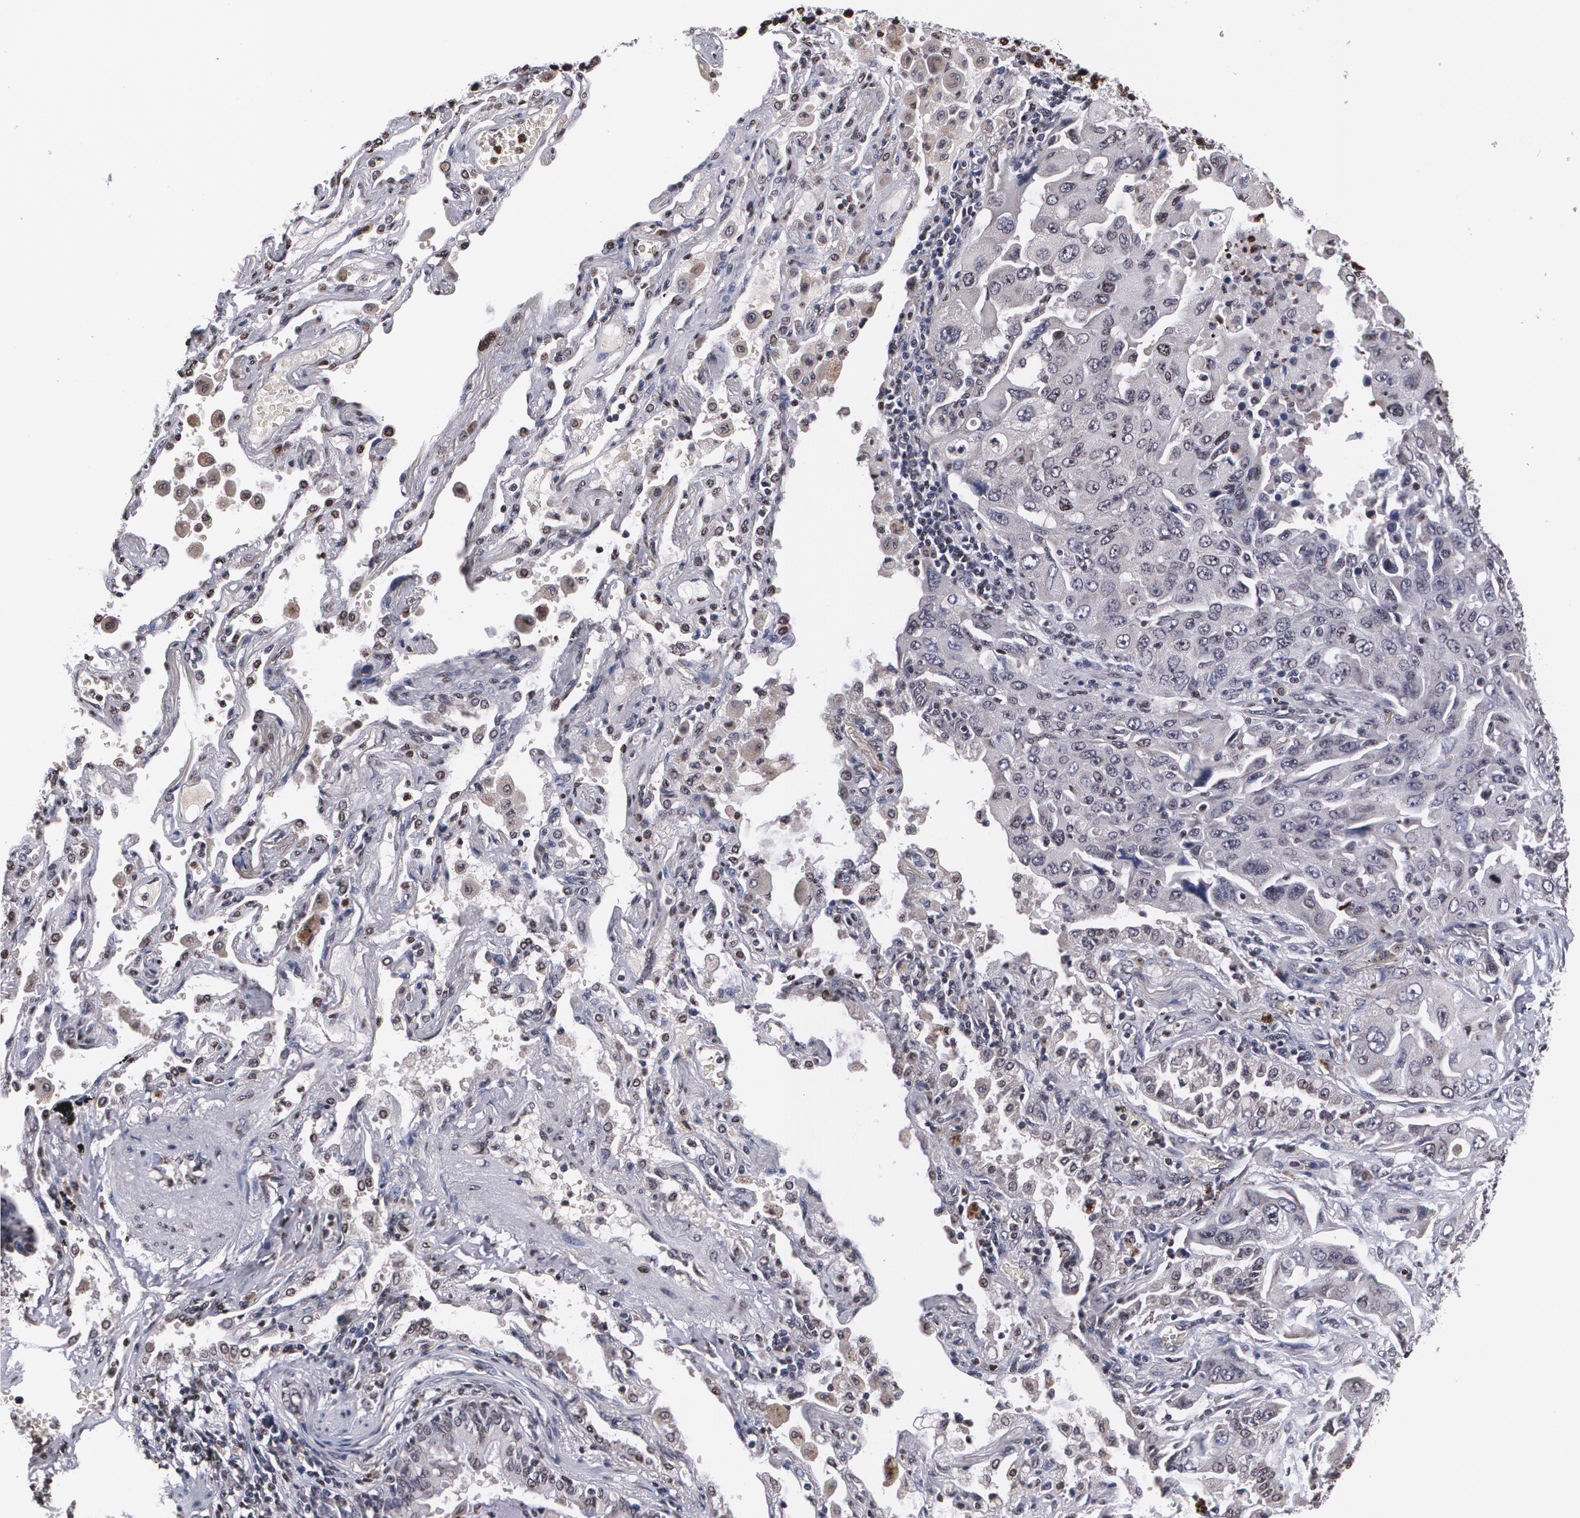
{"staining": {"intensity": "negative", "quantity": "none", "location": "none"}, "tissue": "lung cancer", "cell_type": "Tumor cells", "image_type": "cancer", "snomed": [{"axis": "morphology", "description": "Adenocarcinoma, NOS"}, {"axis": "topography", "description": "Lung"}], "caption": "This image is of lung adenocarcinoma stained with immunohistochemistry to label a protein in brown with the nuclei are counter-stained blue. There is no expression in tumor cells. Brightfield microscopy of immunohistochemistry (IHC) stained with DAB (brown) and hematoxylin (blue), captured at high magnification.", "gene": "MVP", "patient": {"sex": "female", "age": 65}}